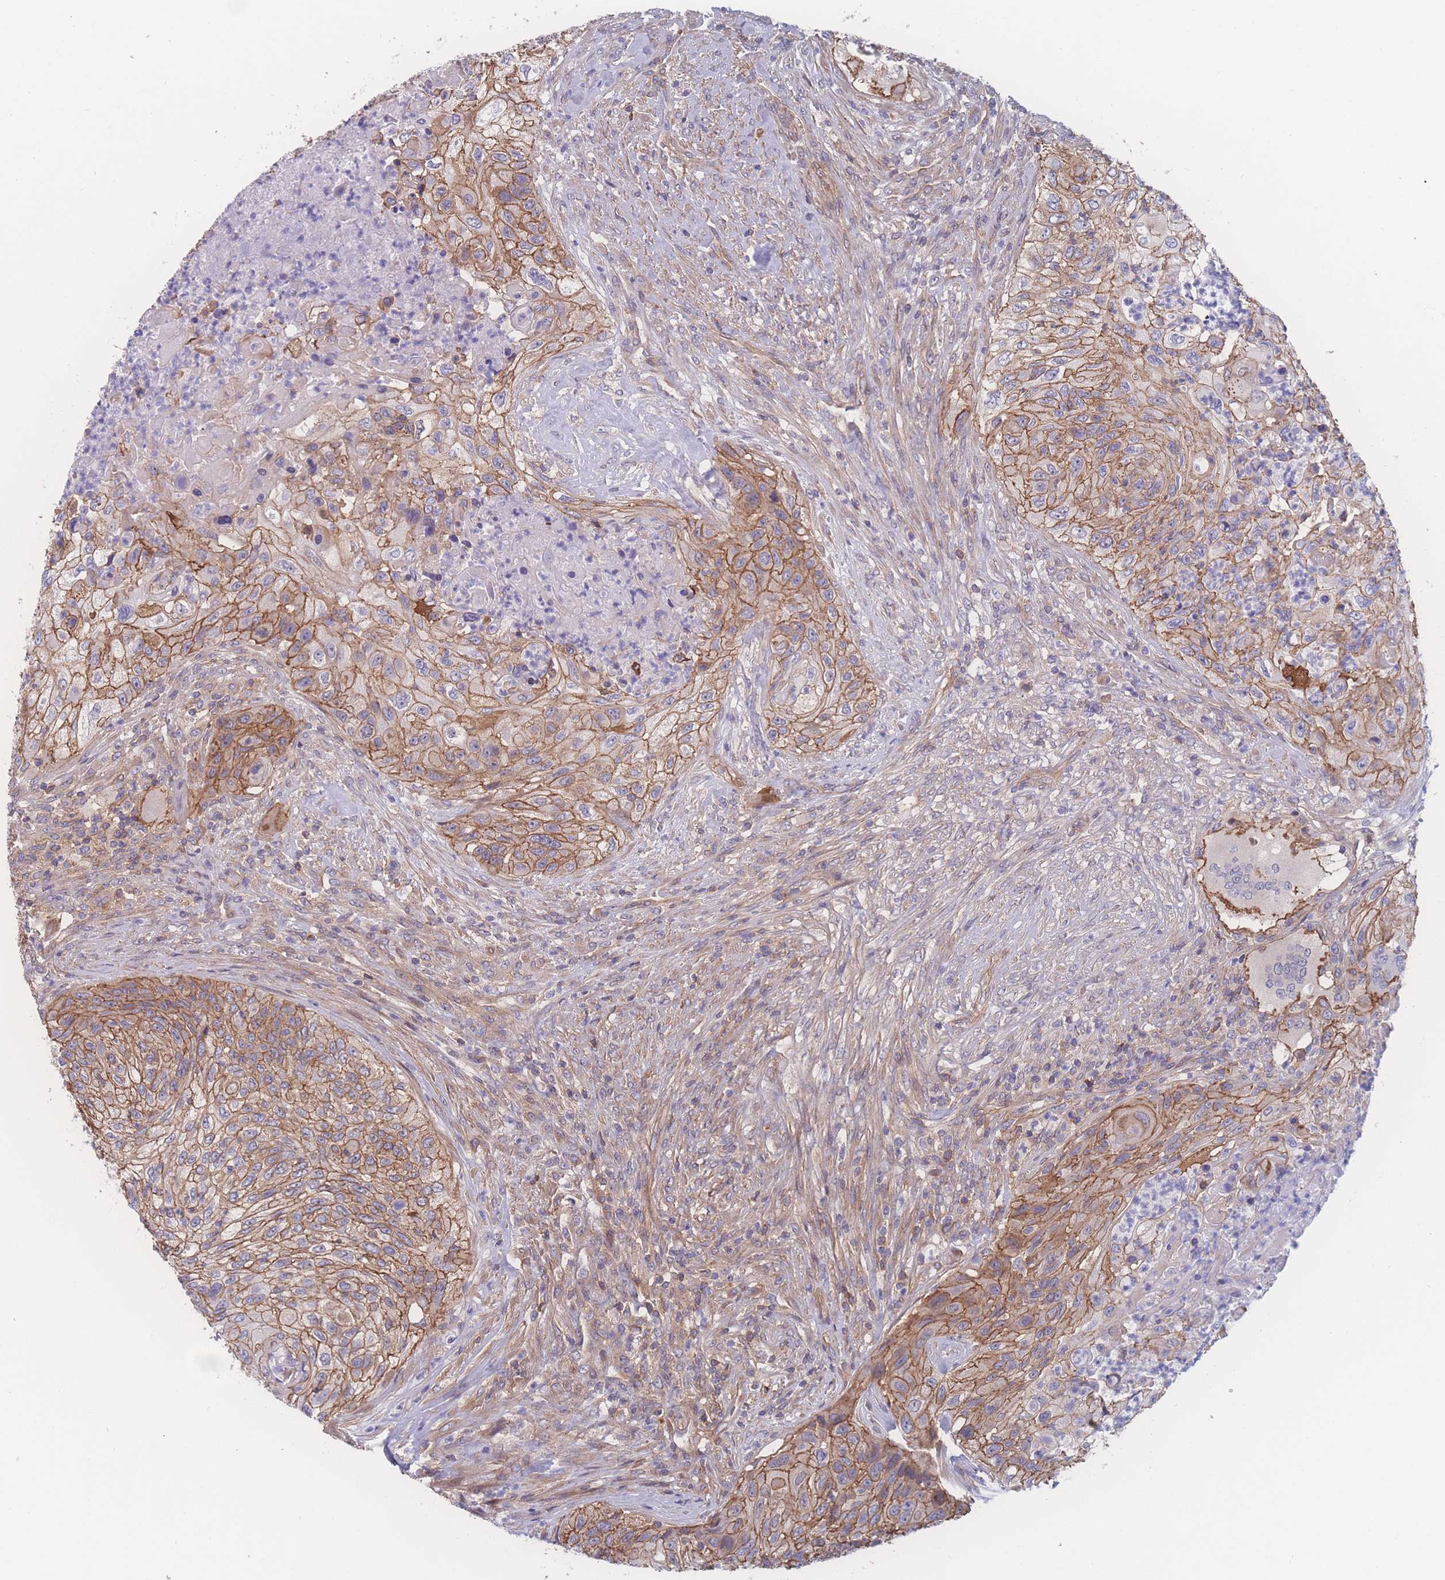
{"staining": {"intensity": "moderate", "quantity": ">75%", "location": "cytoplasmic/membranous"}, "tissue": "urothelial cancer", "cell_type": "Tumor cells", "image_type": "cancer", "snomed": [{"axis": "morphology", "description": "Urothelial carcinoma, High grade"}, {"axis": "topography", "description": "Urinary bladder"}], "caption": "Human high-grade urothelial carcinoma stained for a protein (brown) shows moderate cytoplasmic/membranous positive staining in about >75% of tumor cells.", "gene": "CFAP97", "patient": {"sex": "female", "age": 60}}